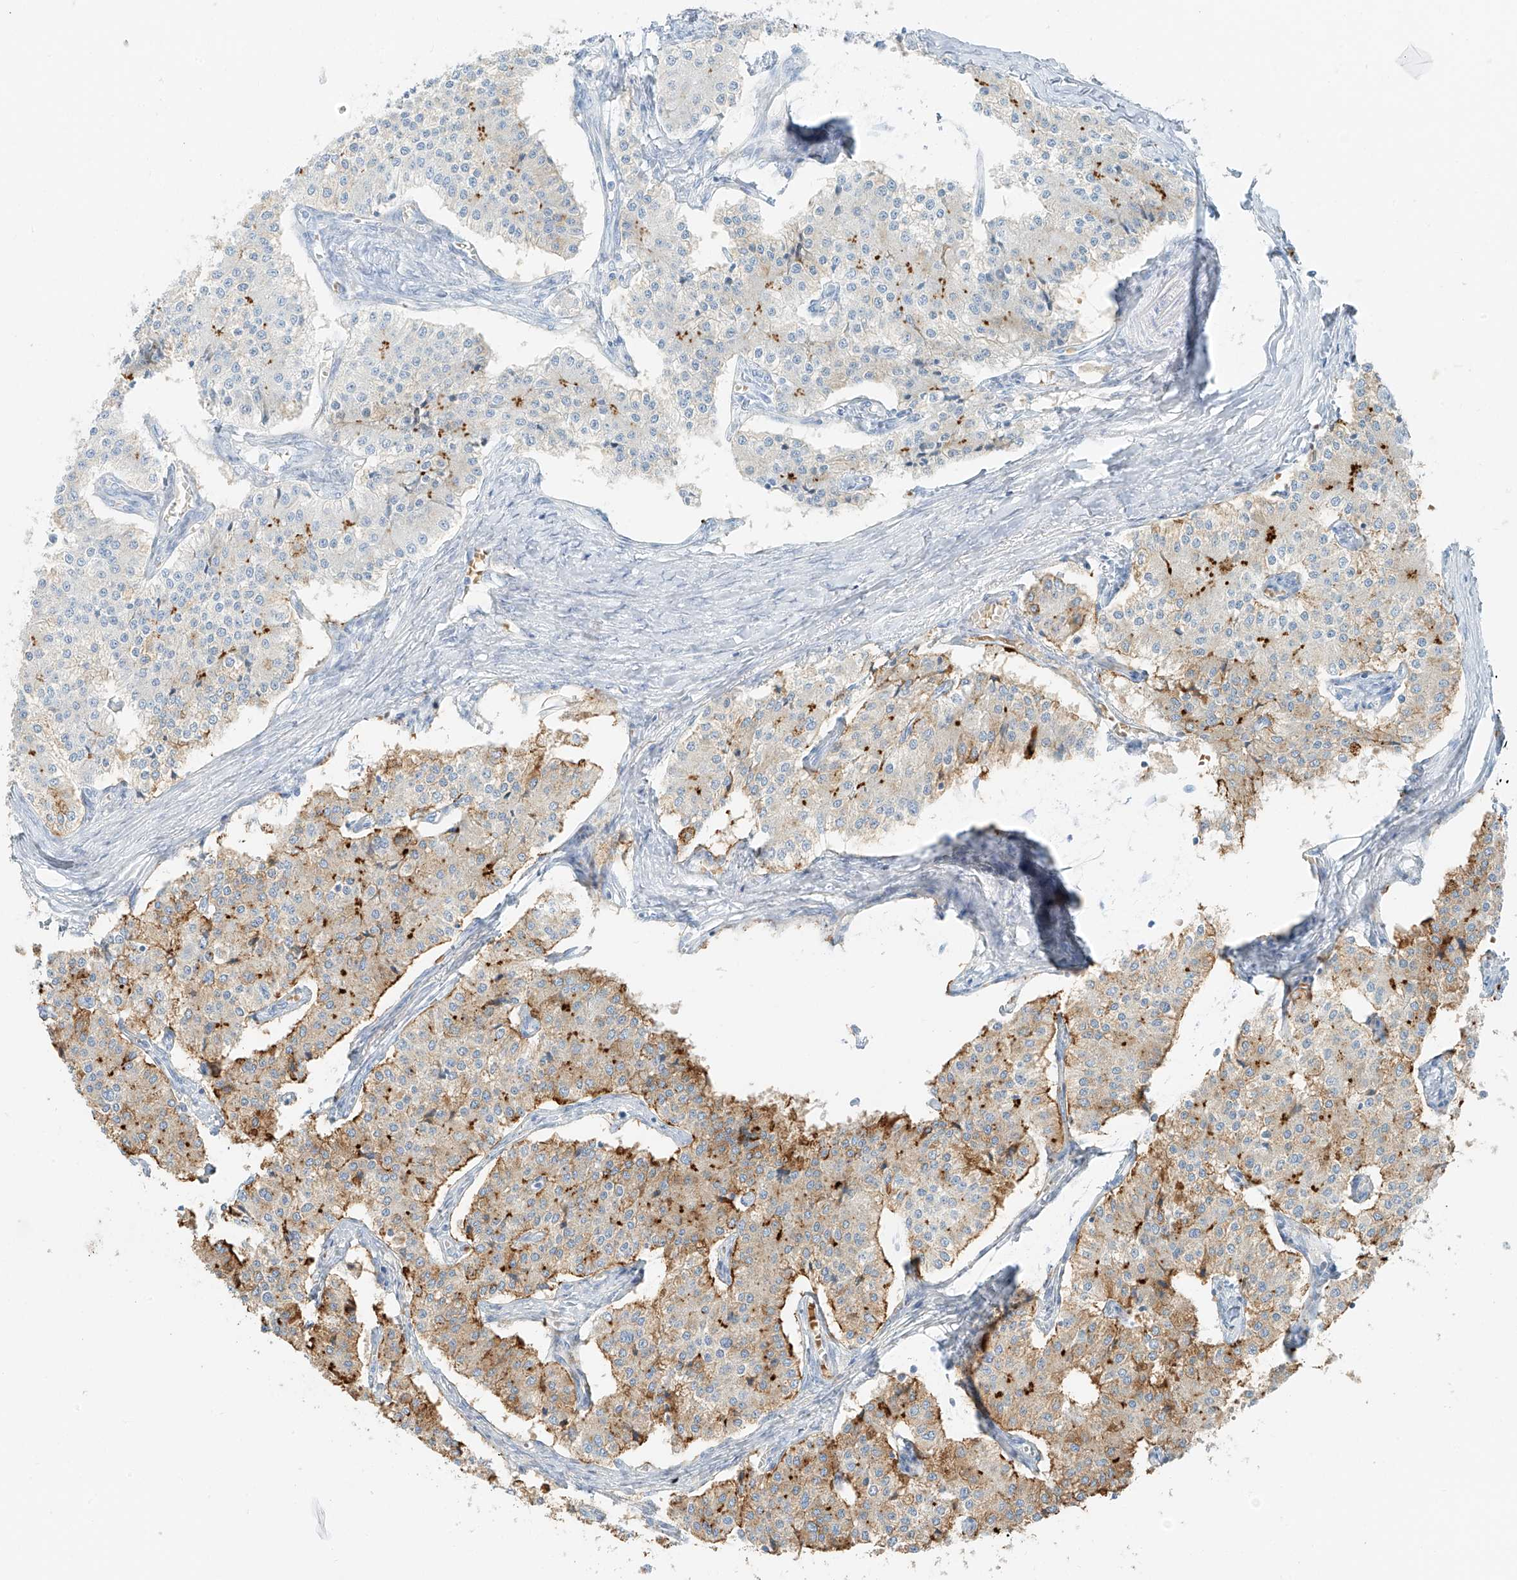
{"staining": {"intensity": "moderate", "quantity": "<25%", "location": "cytoplasmic/membranous"}, "tissue": "carcinoid", "cell_type": "Tumor cells", "image_type": "cancer", "snomed": [{"axis": "morphology", "description": "Carcinoid, malignant, NOS"}, {"axis": "topography", "description": "Colon"}], "caption": "DAB (3,3'-diaminobenzidine) immunohistochemical staining of human carcinoid (malignant) exhibits moderate cytoplasmic/membranous protein staining in about <25% of tumor cells.", "gene": "FSTL1", "patient": {"sex": "female", "age": 52}}